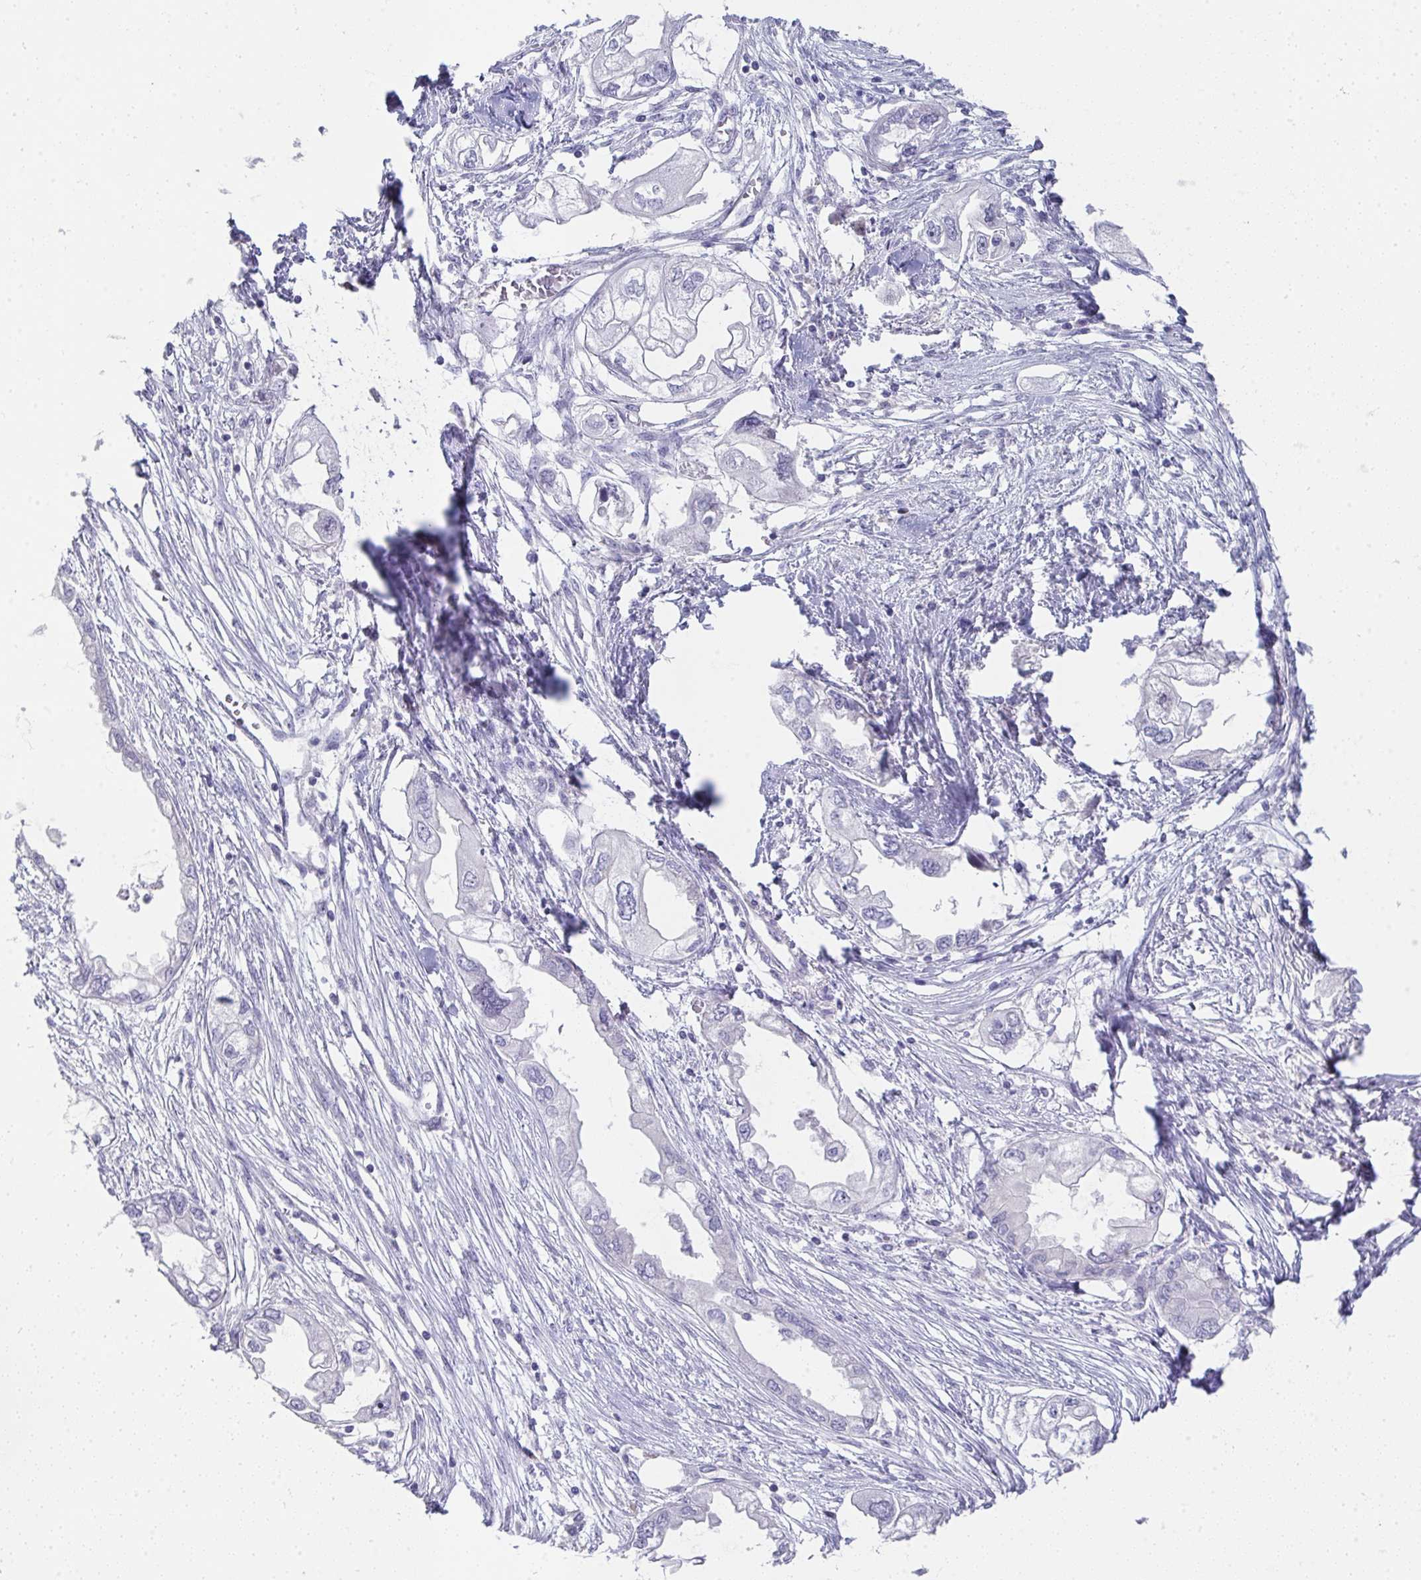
{"staining": {"intensity": "negative", "quantity": "none", "location": "none"}, "tissue": "endometrial cancer", "cell_type": "Tumor cells", "image_type": "cancer", "snomed": [{"axis": "morphology", "description": "Adenocarcinoma, NOS"}, {"axis": "morphology", "description": "Adenocarcinoma, metastatic, NOS"}, {"axis": "topography", "description": "Adipose tissue"}, {"axis": "topography", "description": "Endometrium"}], "caption": "Tumor cells are negative for protein expression in human endometrial cancer.", "gene": "GALNT16", "patient": {"sex": "female", "age": 67}}